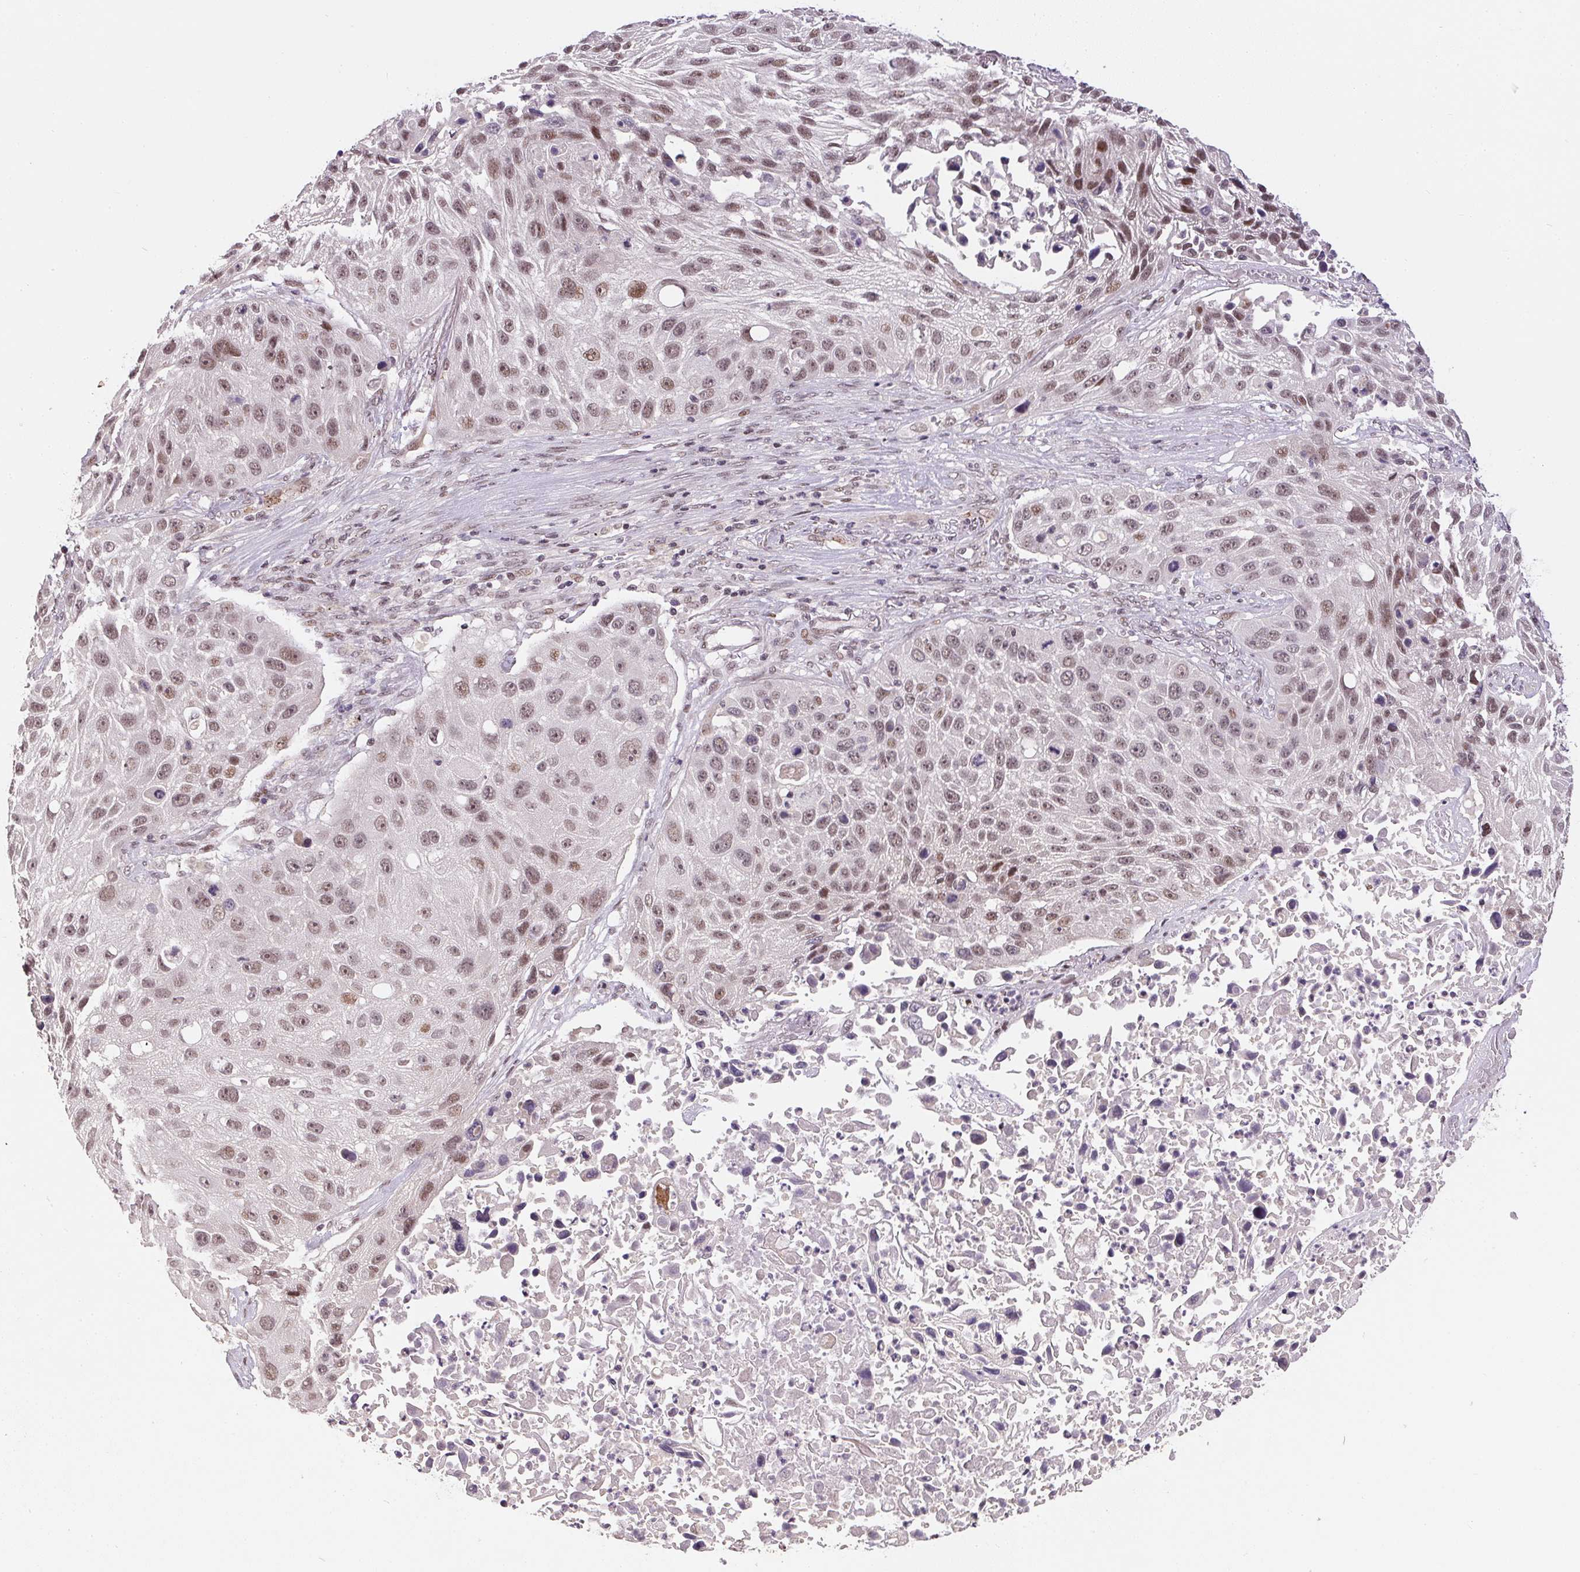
{"staining": {"intensity": "weak", "quantity": ">75%", "location": "nuclear"}, "tissue": "lung cancer", "cell_type": "Tumor cells", "image_type": "cancer", "snomed": [{"axis": "morphology", "description": "Normal morphology"}, {"axis": "morphology", "description": "Squamous cell carcinoma, NOS"}, {"axis": "topography", "description": "Lymph node"}, {"axis": "topography", "description": "Lung"}], "caption": "DAB (3,3'-diaminobenzidine) immunohistochemical staining of lung cancer (squamous cell carcinoma) demonstrates weak nuclear protein staining in approximately >75% of tumor cells.", "gene": "KDM4D", "patient": {"sex": "male", "age": 67}}